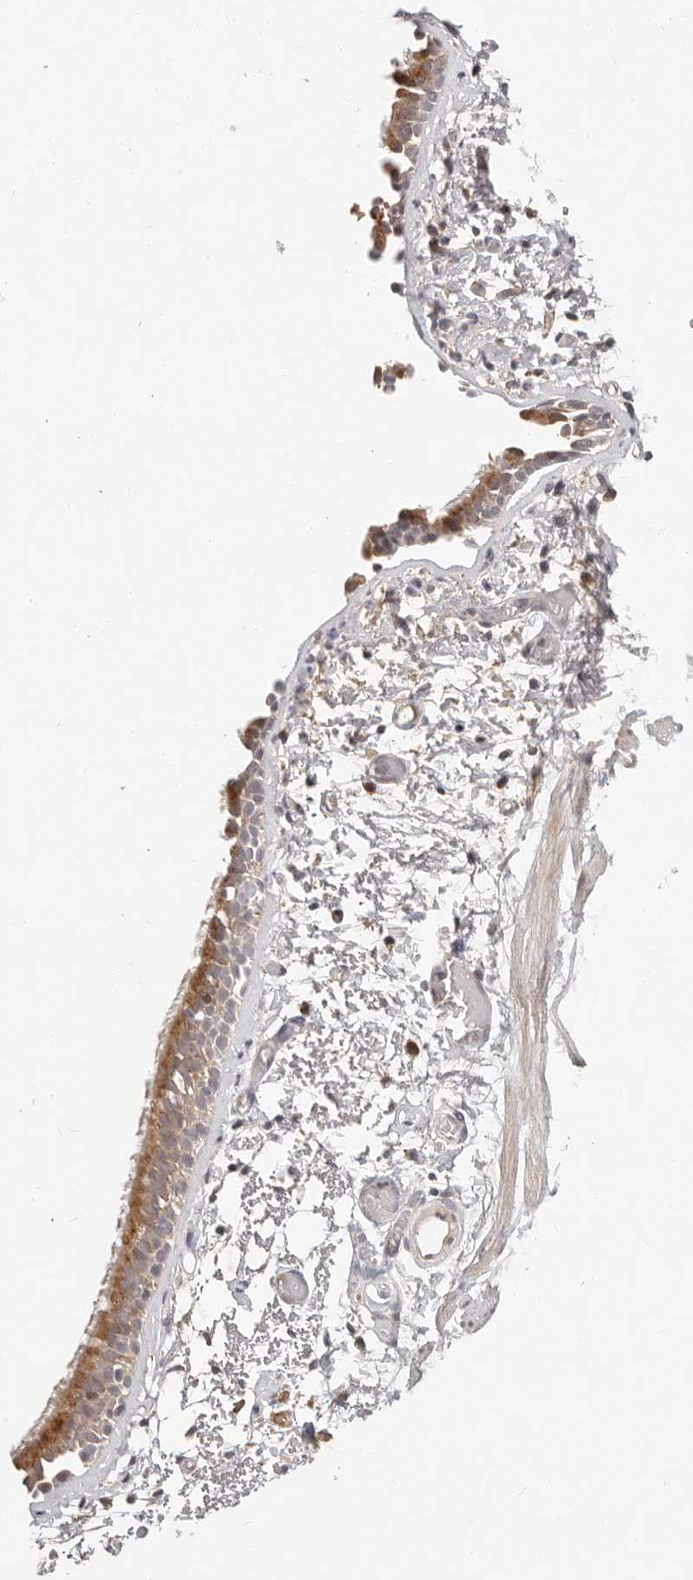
{"staining": {"intensity": "moderate", "quantity": ">75%", "location": "cytoplasmic/membranous"}, "tissue": "bronchus", "cell_type": "Respiratory epithelial cells", "image_type": "normal", "snomed": [{"axis": "morphology", "description": "Normal tissue, NOS"}, {"axis": "topography", "description": "Bronchus"}, {"axis": "topography", "description": "Lung"}], "caption": "Immunohistochemistry (IHC) (DAB (3,3'-diaminobenzidine)) staining of benign bronchus exhibits moderate cytoplasmic/membranous protein staining in approximately >75% of respiratory epithelial cells. Nuclei are stained in blue.", "gene": "ZRANB1", "patient": {"sex": "male", "age": 56}}